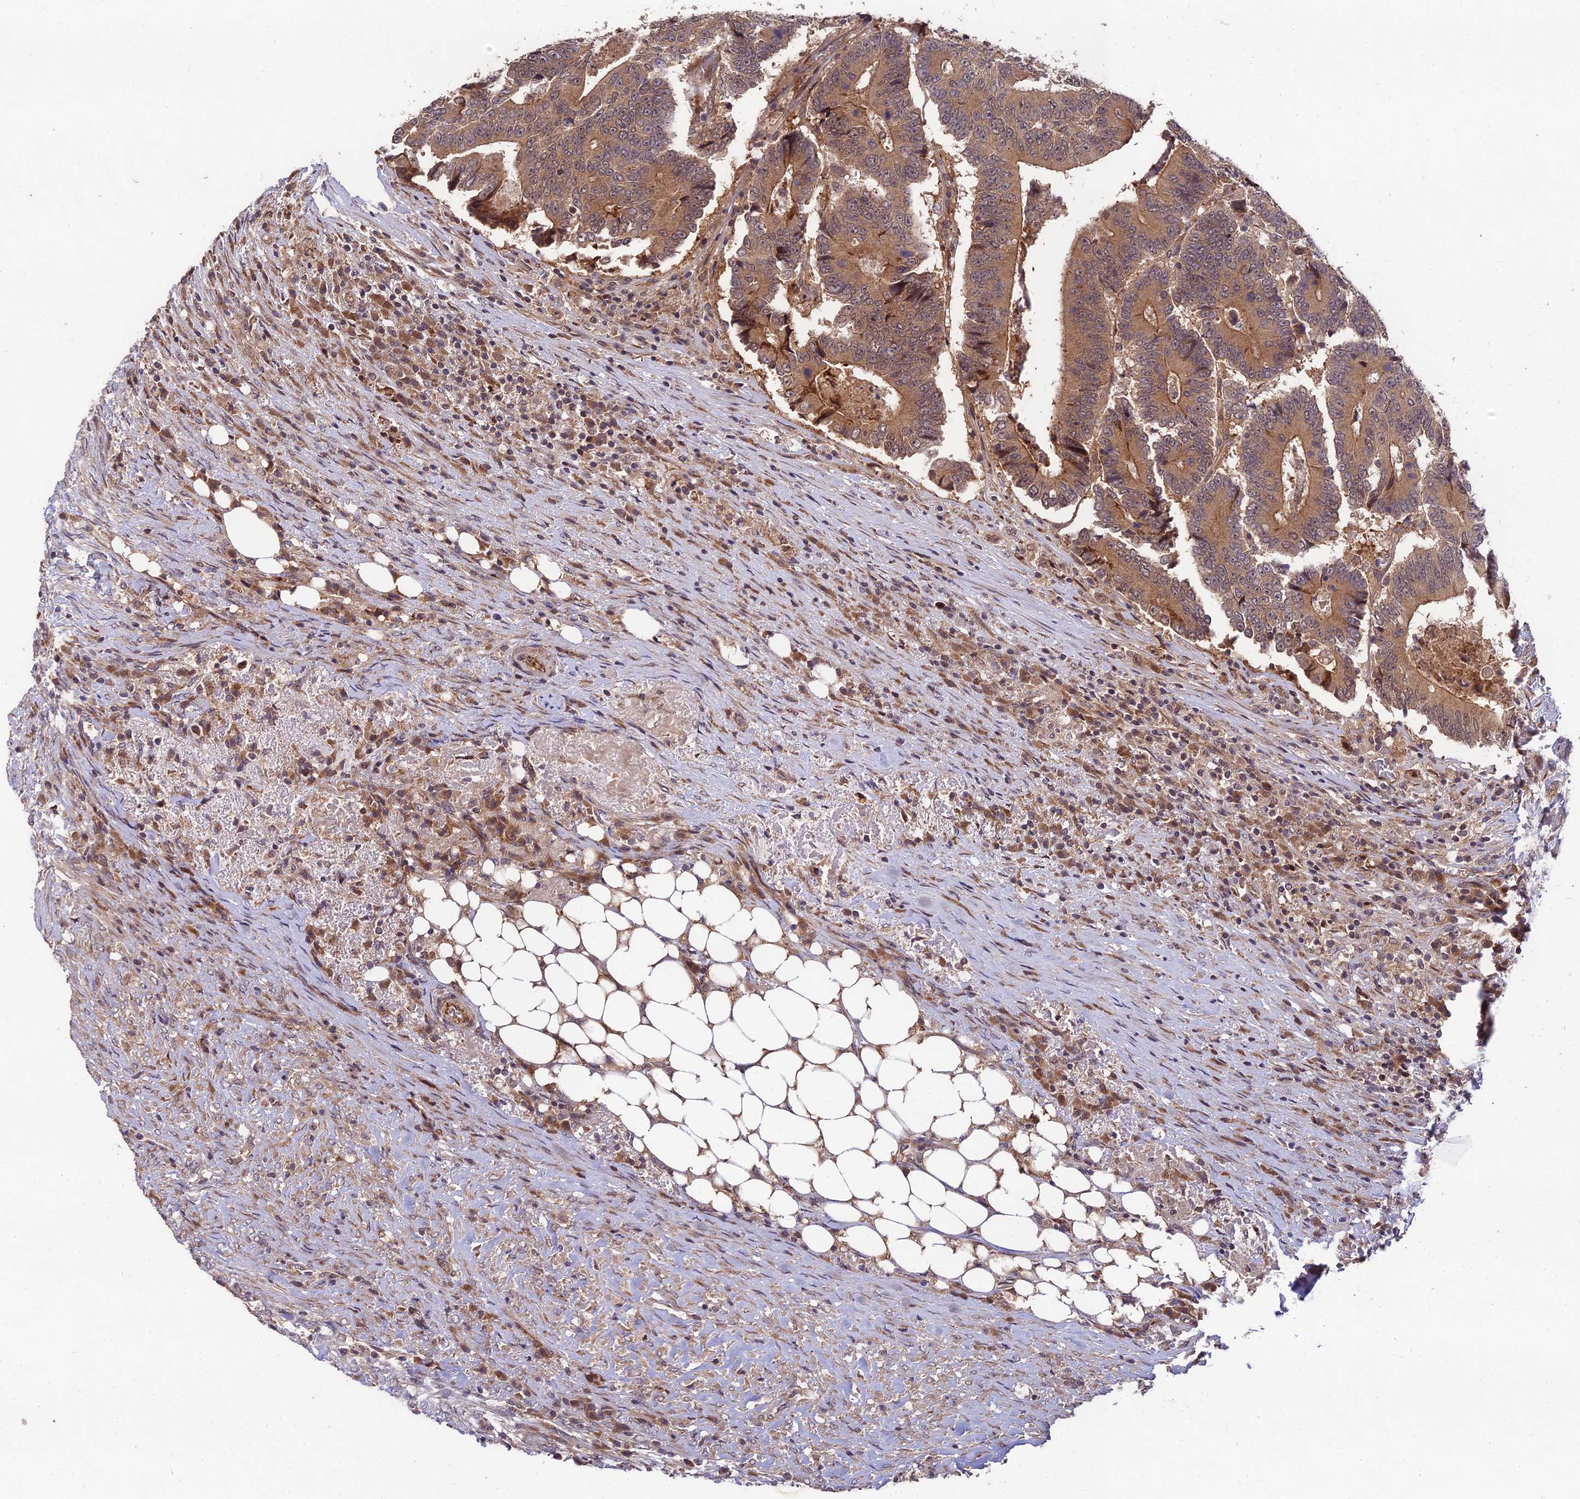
{"staining": {"intensity": "moderate", "quantity": ">75%", "location": "cytoplasmic/membranous"}, "tissue": "colorectal cancer", "cell_type": "Tumor cells", "image_type": "cancer", "snomed": [{"axis": "morphology", "description": "Adenocarcinoma, NOS"}, {"axis": "topography", "description": "Colon"}], "caption": "Brown immunohistochemical staining in adenocarcinoma (colorectal) reveals moderate cytoplasmic/membranous staining in approximately >75% of tumor cells.", "gene": "MKKS", "patient": {"sex": "male", "age": 83}}